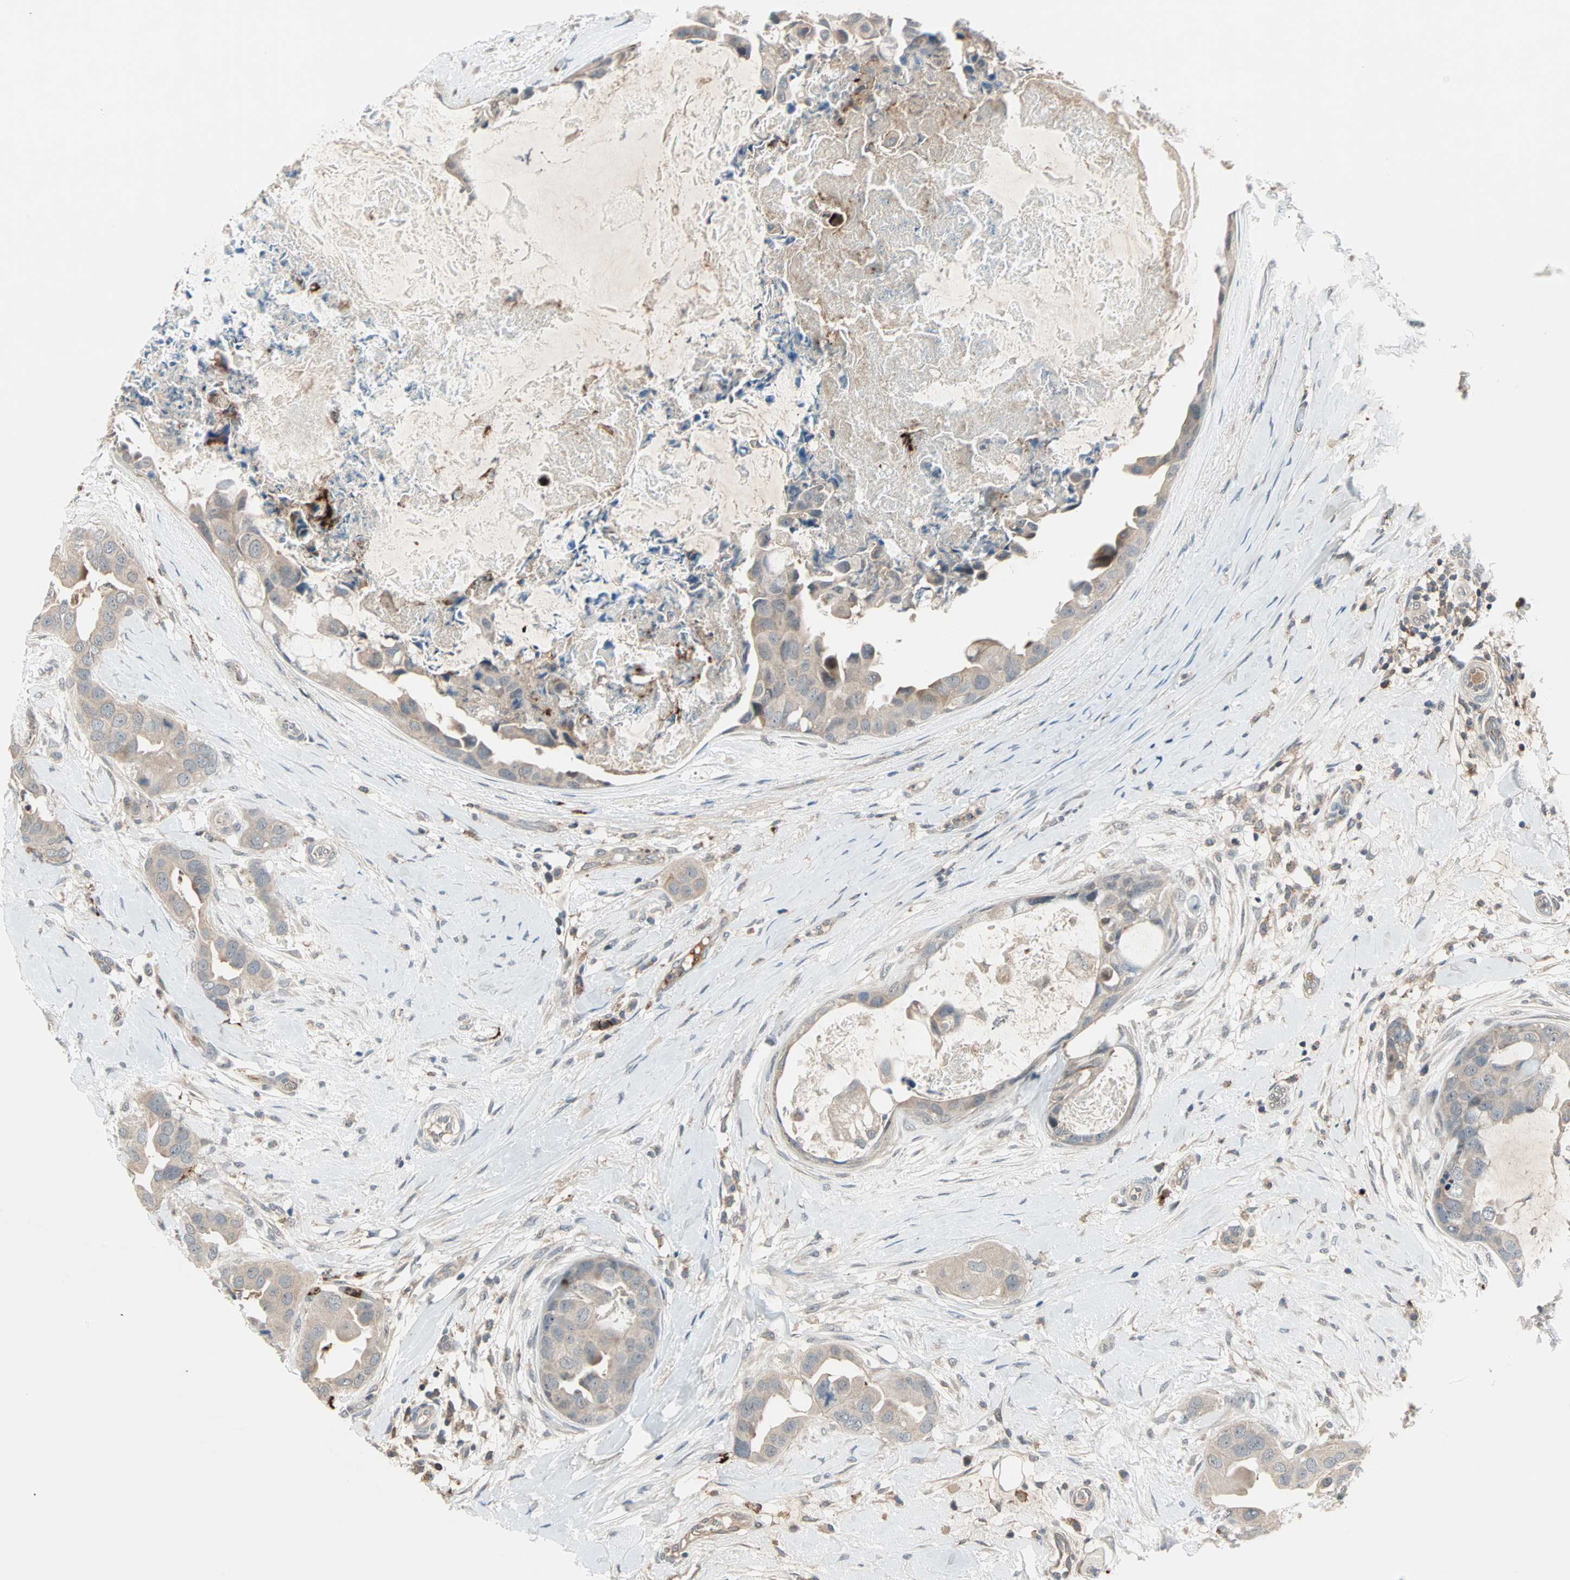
{"staining": {"intensity": "weak", "quantity": "<25%", "location": "cytoplasmic/membranous"}, "tissue": "breast cancer", "cell_type": "Tumor cells", "image_type": "cancer", "snomed": [{"axis": "morphology", "description": "Duct carcinoma"}, {"axis": "topography", "description": "Breast"}], "caption": "DAB immunohistochemical staining of human breast cancer shows no significant expression in tumor cells.", "gene": "PROS1", "patient": {"sex": "female", "age": 40}}